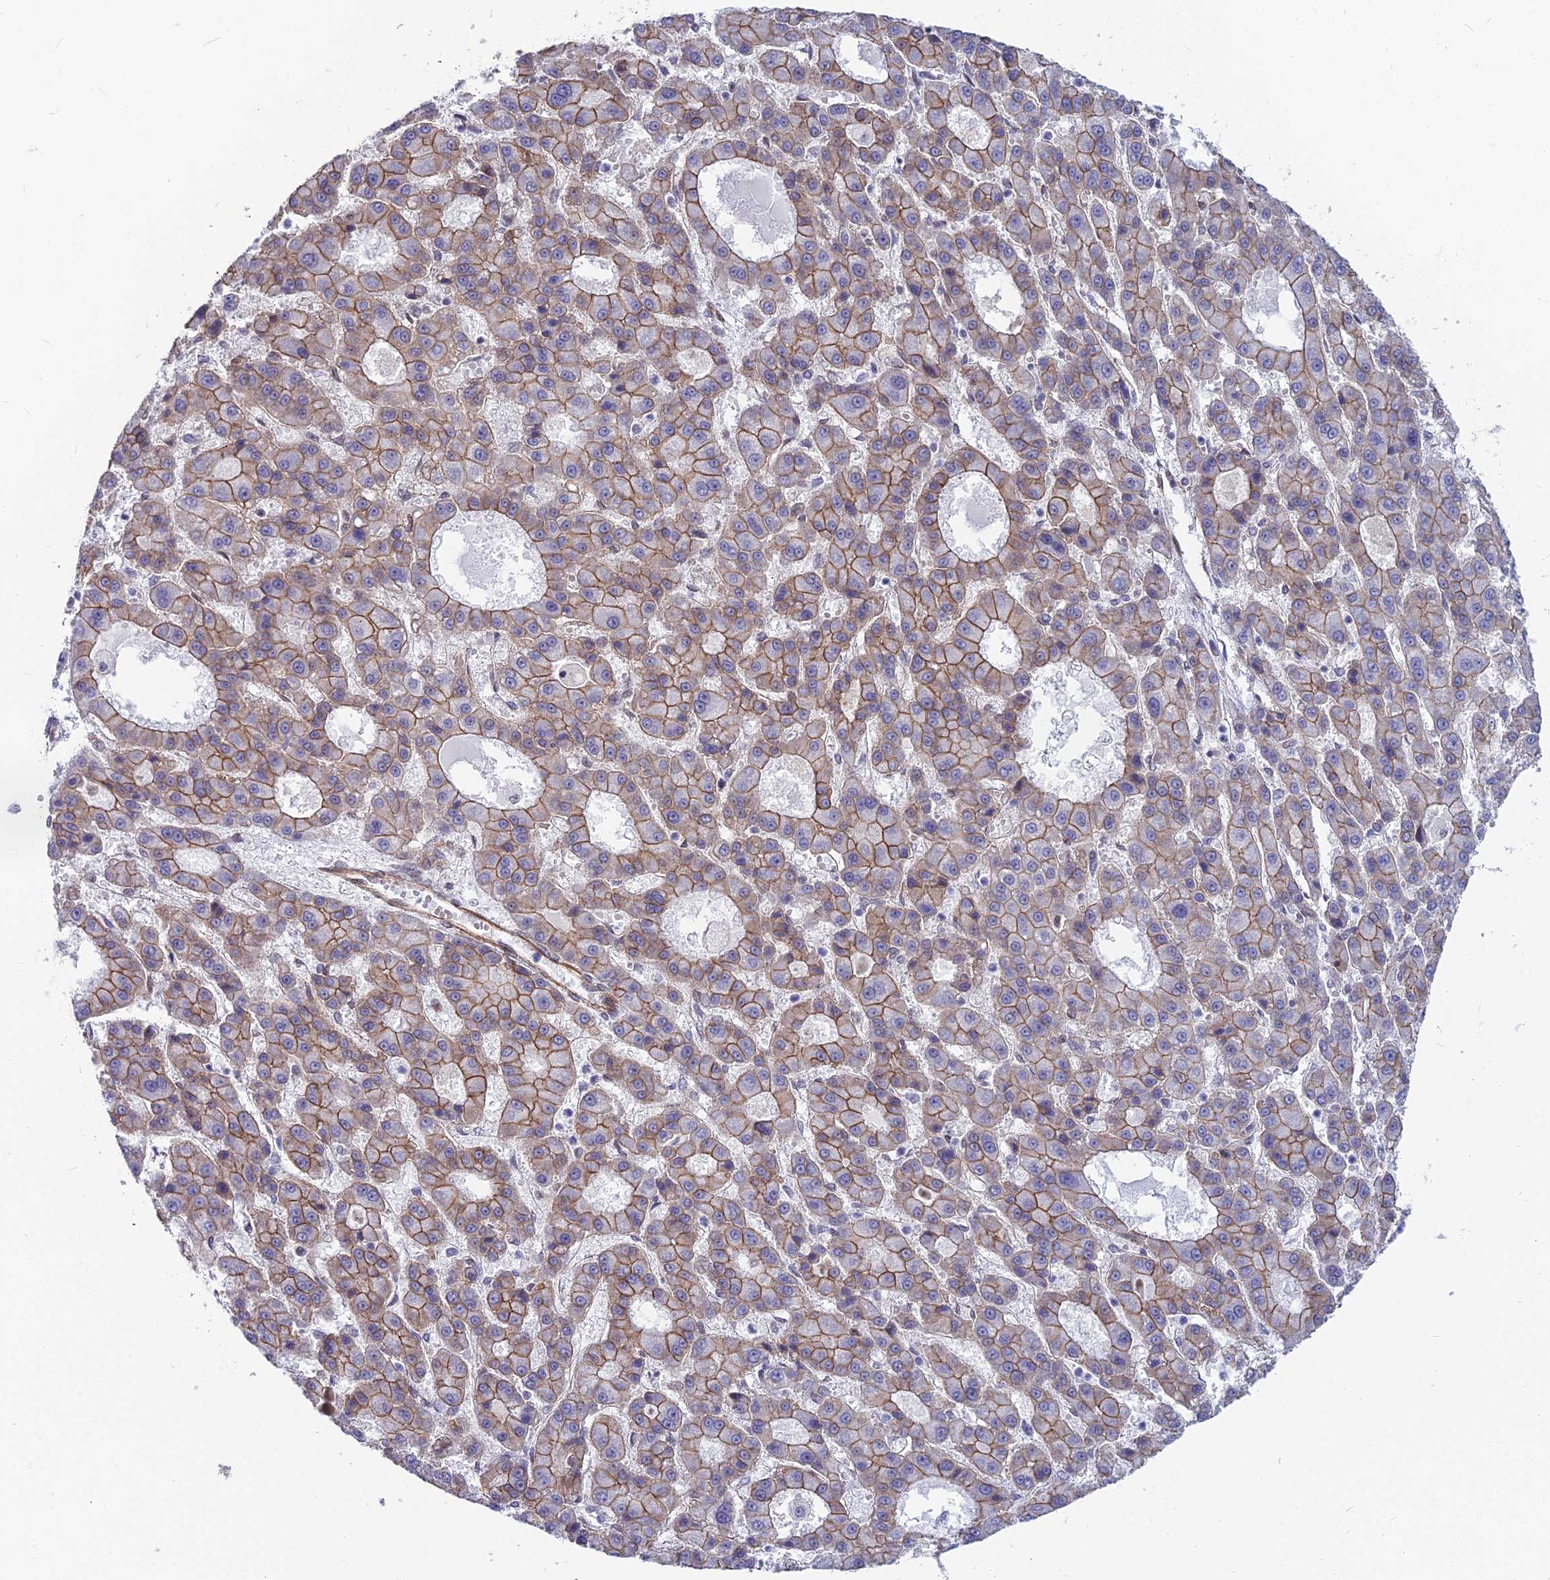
{"staining": {"intensity": "moderate", "quantity": ">75%", "location": "cytoplasmic/membranous"}, "tissue": "liver cancer", "cell_type": "Tumor cells", "image_type": "cancer", "snomed": [{"axis": "morphology", "description": "Carcinoma, Hepatocellular, NOS"}, {"axis": "topography", "description": "Liver"}], "caption": "The image reveals staining of liver cancer (hepatocellular carcinoma), revealing moderate cytoplasmic/membranous protein expression (brown color) within tumor cells.", "gene": "YJU2", "patient": {"sex": "male", "age": 70}}